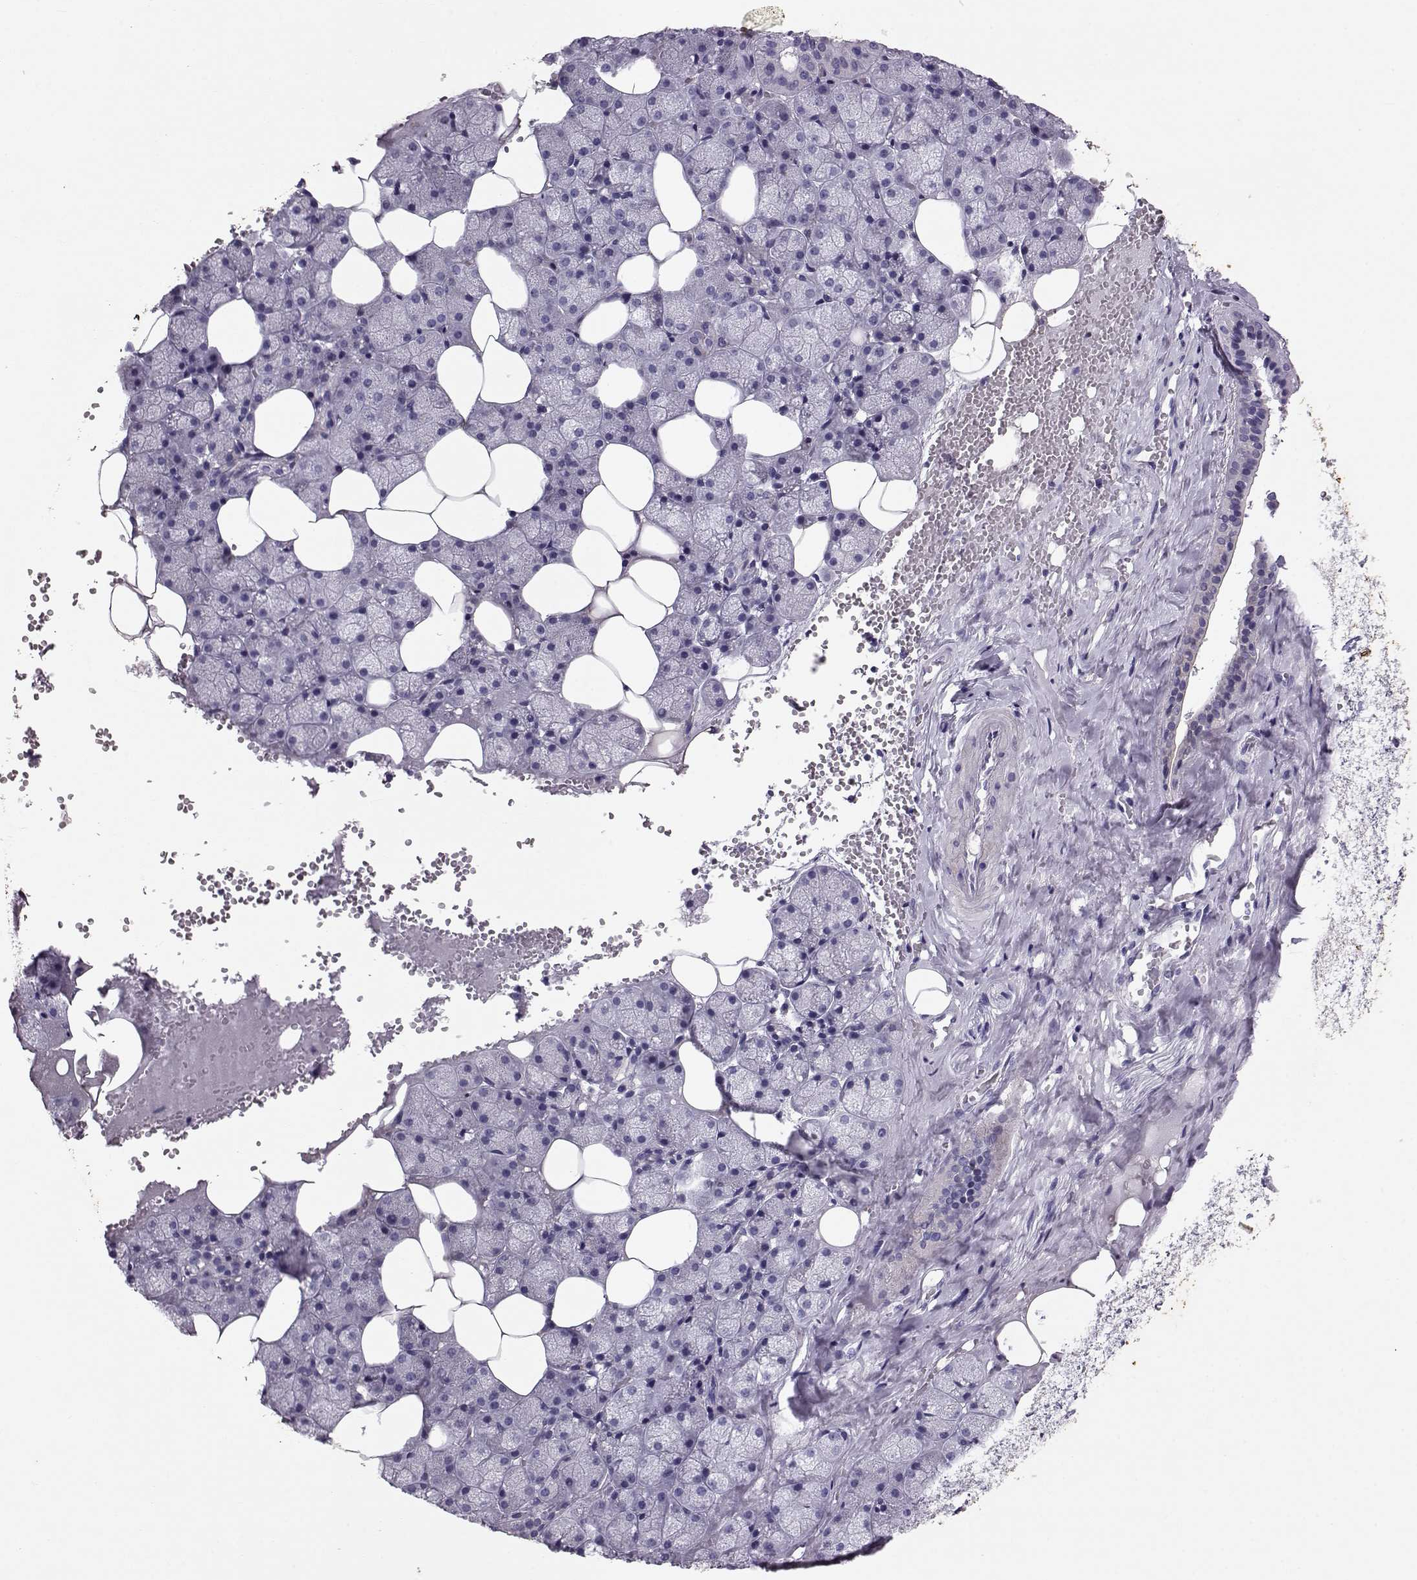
{"staining": {"intensity": "negative", "quantity": "none", "location": "none"}, "tissue": "salivary gland", "cell_type": "Glandular cells", "image_type": "normal", "snomed": [{"axis": "morphology", "description": "Normal tissue, NOS"}, {"axis": "topography", "description": "Salivary gland"}], "caption": "The photomicrograph displays no significant positivity in glandular cells of salivary gland.", "gene": "RD3", "patient": {"sex": "male", "age": 38}}